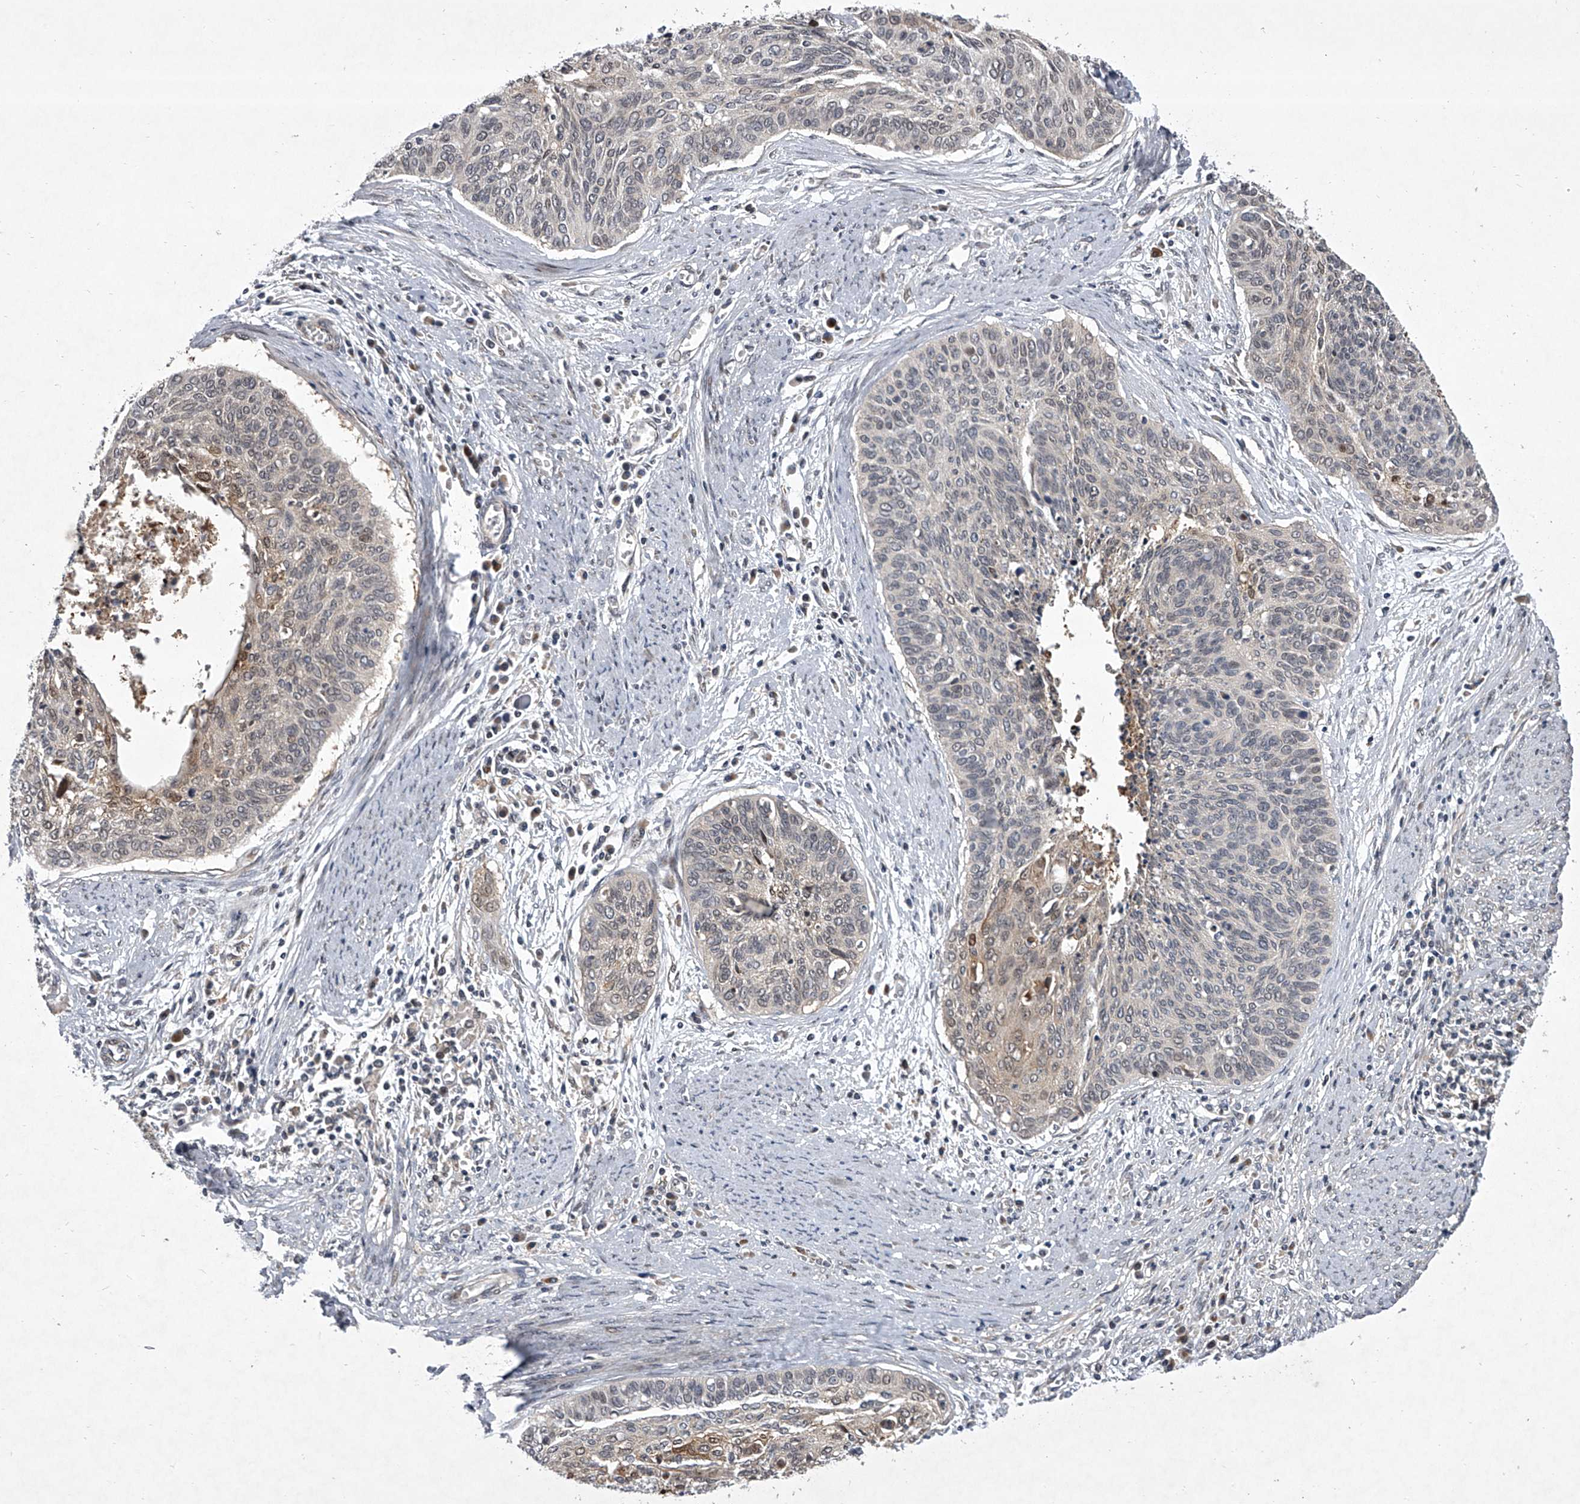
{"staining": {"intensity": "weak", "quantity": "<25%", "location": "cytoplasmic/membranous,nuclear"}, "tissue": "cervical cancer", "cell_type": "Tumor cells", "image_type": "cancer", "snomed": [{"axis": "morphology", "description": "Squamous cell carcinoma, NOS"}, {"axis": "topography", "description": "Cervix"}], "caption": "This is an IHC histopathology image of human cervical cancer (squamous cell carcinoma). There is no positivity in tumor cells.", "gene": "HEATR6", "patient": {"sex": "female", "age": 55}}